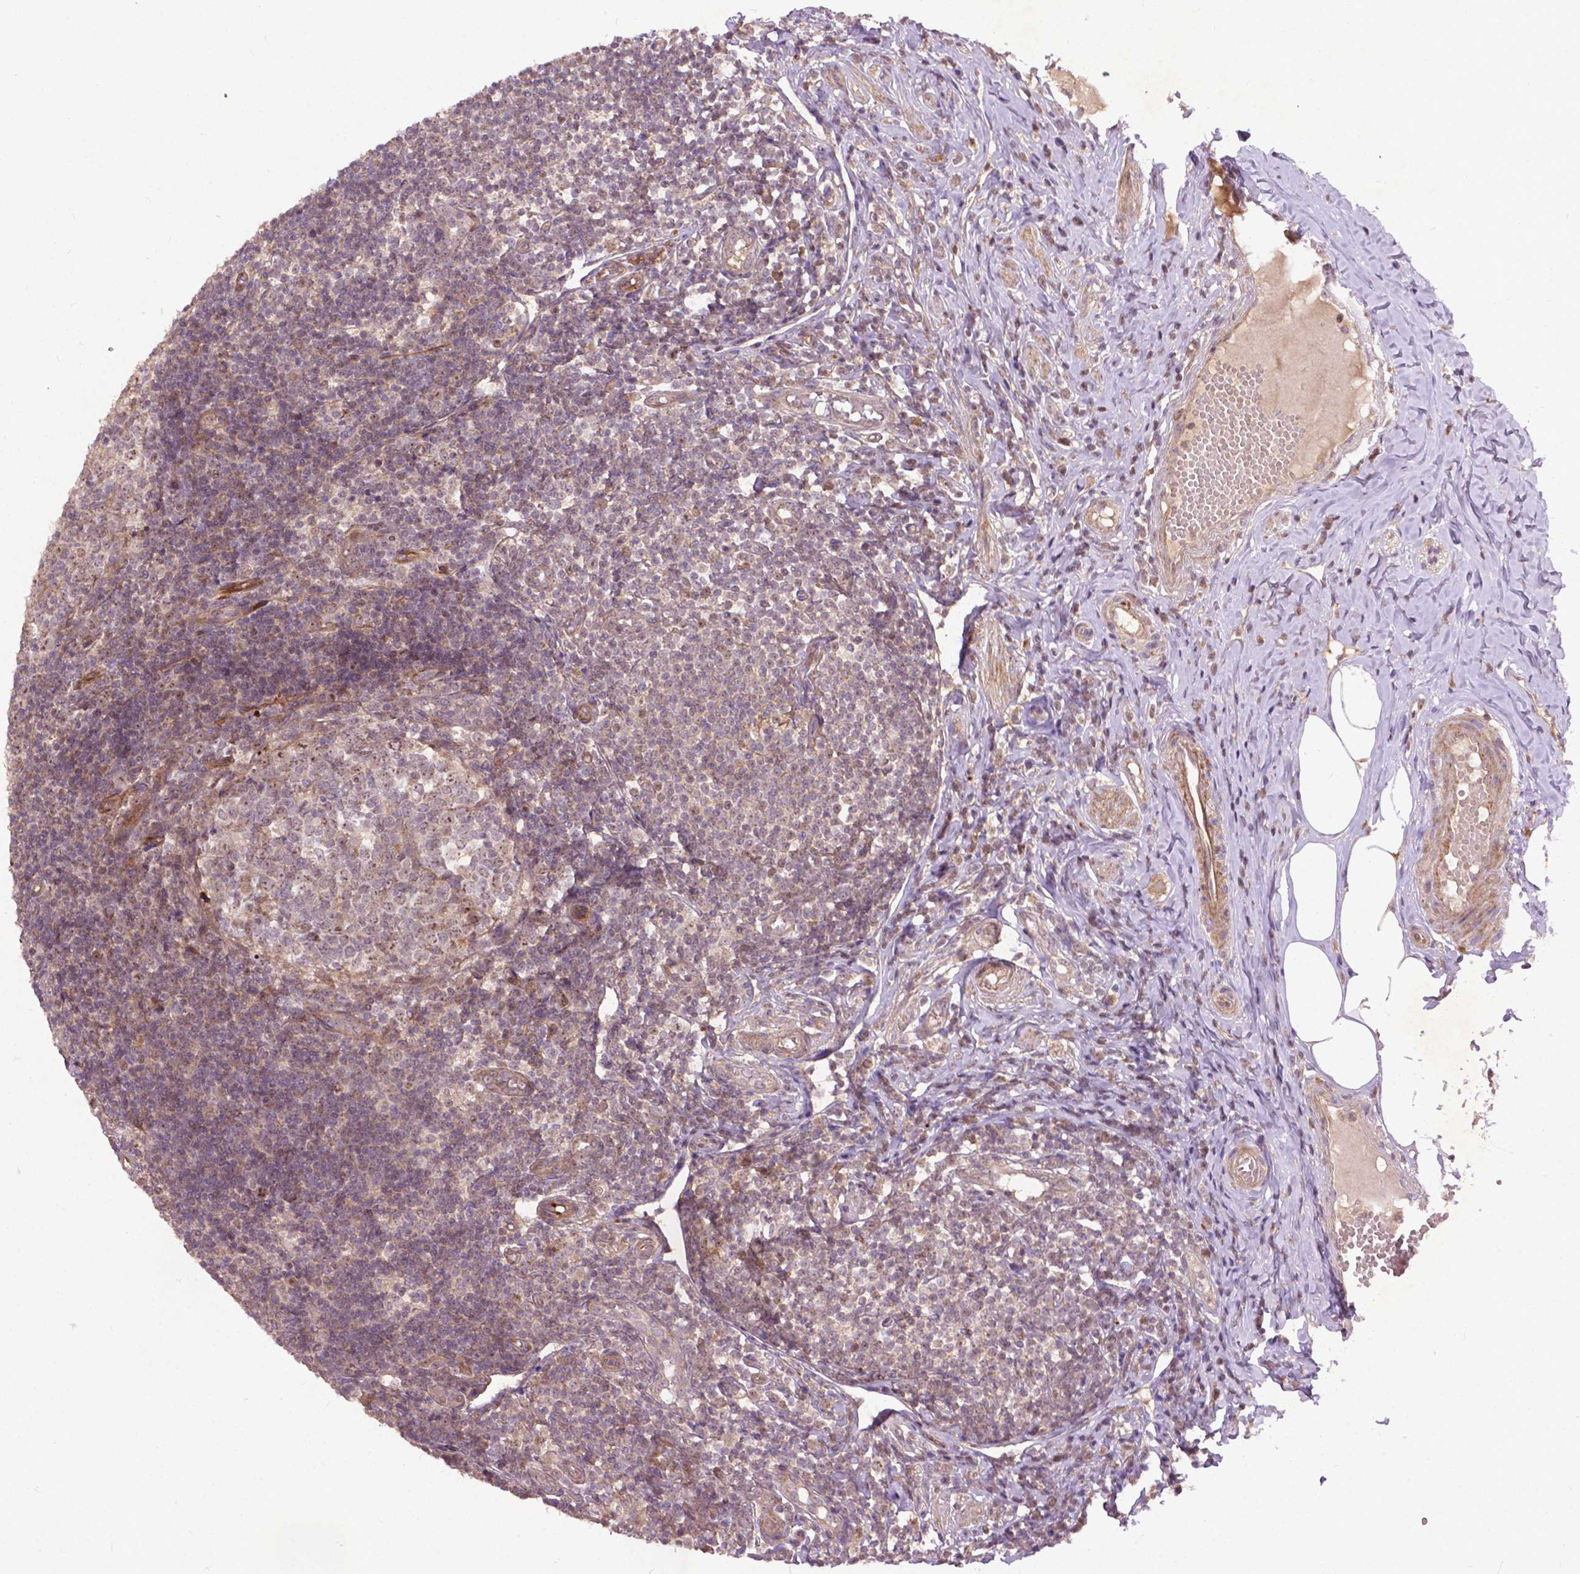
{"staining": {"intensity": "moderate", "quantity": ">75%", "location": "cytoplasmic/membranous"}, "tissue": "appendix", "cell_type": "Glandular cells", "image_type": "normal", "snomed": [{"axis": "morphology", "description": "Normal tissue, NOS"}, {"axis": "topography", "description": "Appendix"}], "caption": "An IHC histopathology image of normal tissue is shown. Protein staining in brown labels moderate cytoplasmic/membranous positivity in appendix within glandular cells. (Stains: DAB in brown, nuclei in blue, Microscopy: brightfield microscopy at high magnification).", "gene": "PARP3", "patient": {"sex": "male", "age": 18}}